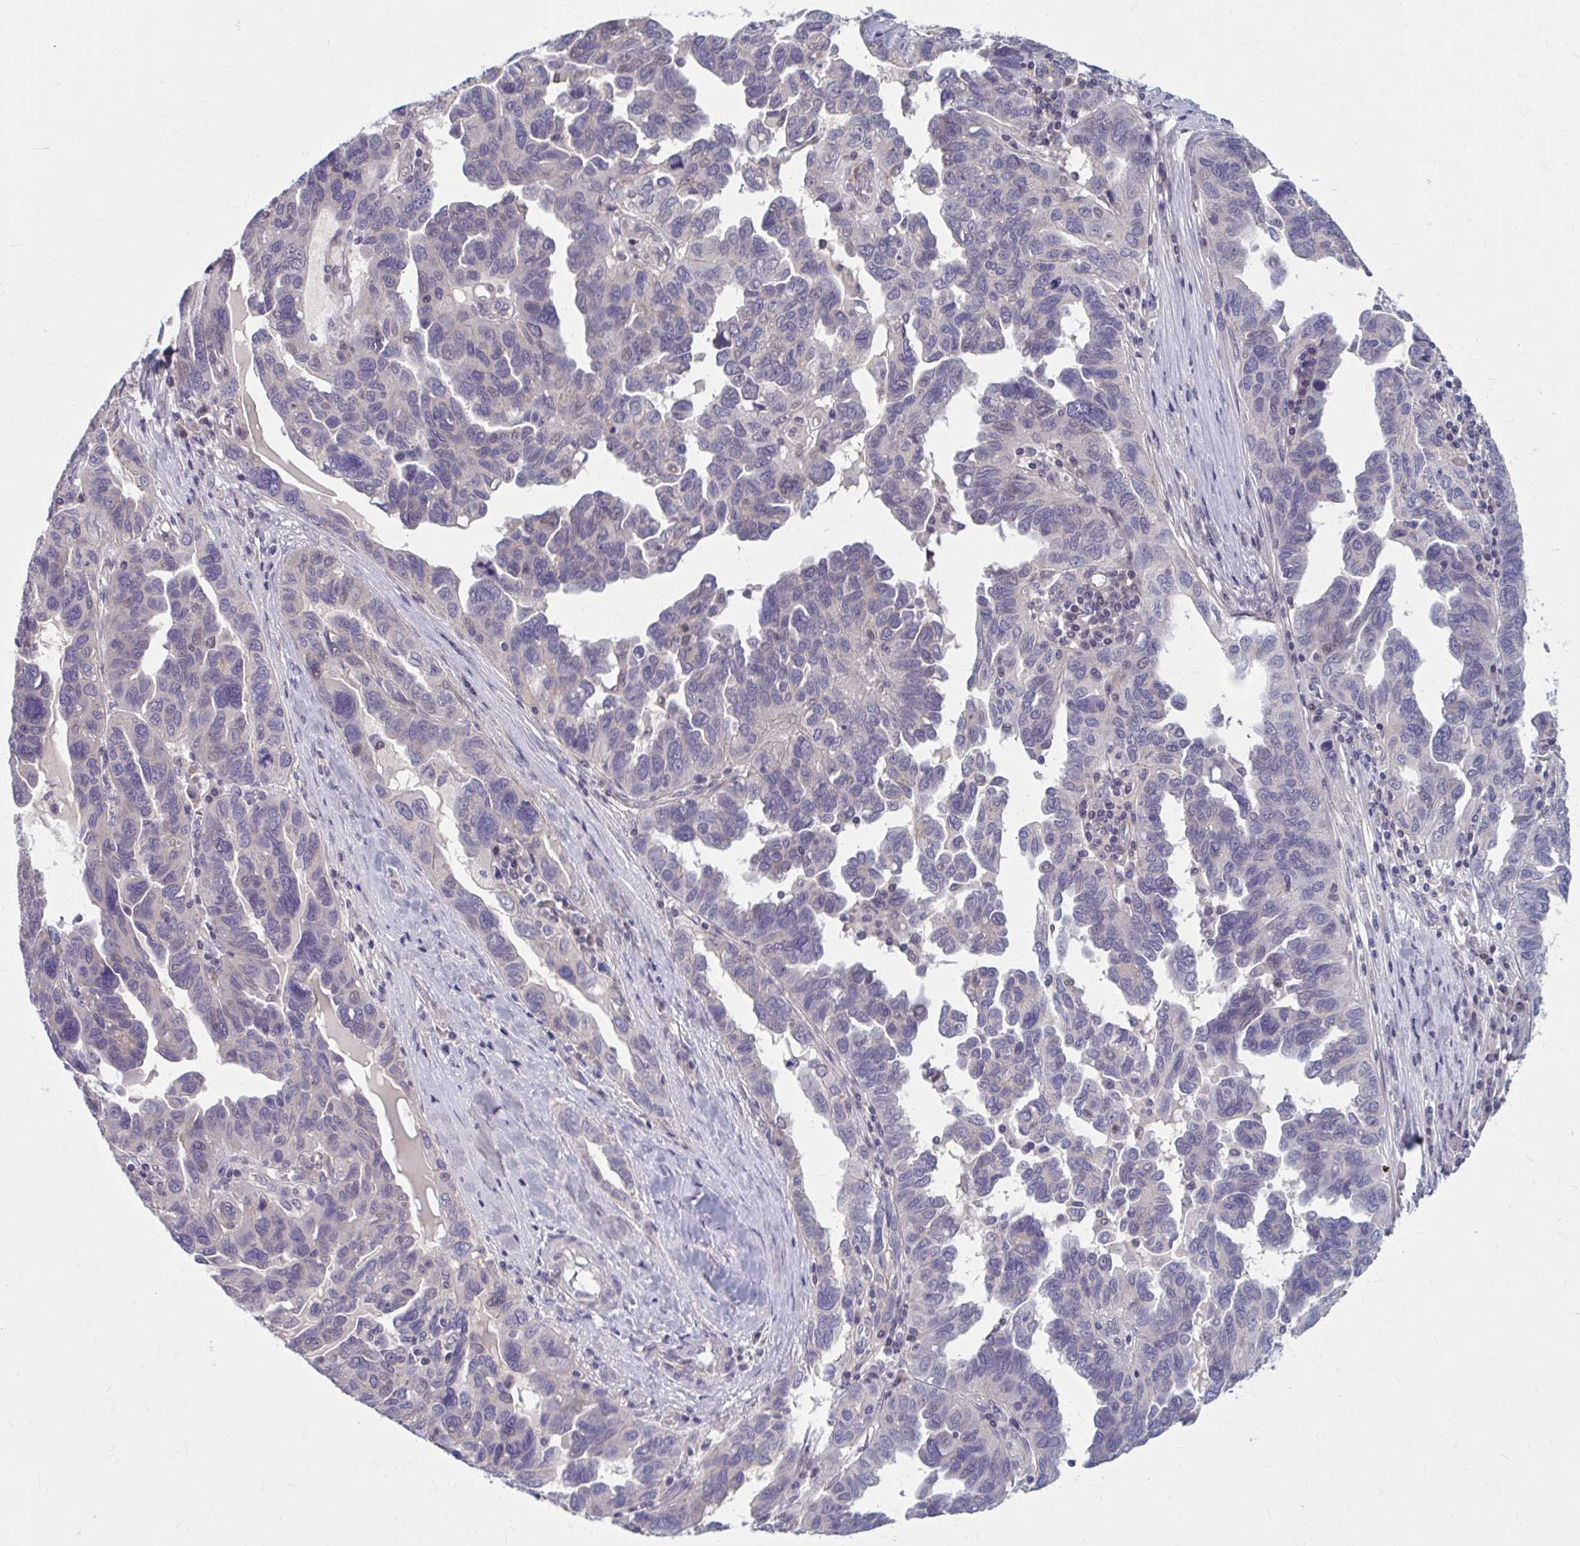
{"staining": {"intensity": "negative", "quantity": "none", "location": "none"}, "tissue": "ovarian cancer", "cell_type": "Tumor cells", "image_type": "cancer", "snomed": [{"axis": "morphology", "description": "Cystadenocarcinoma, serous, NOS"}, {"axis": "topography", "description": "Ovary"}], "caption": "Ovarian cancer (serous cystadenocarcinoma) was stained to show a protein in brown. There is no significant staining in tumor cells. Brightfield microscopy of IHC stained with DAB (3,3'-diaminobenzidine) (brown) and hematoxylin (blue), captured at high magnification.", "gene": "CHST3", "patient": {"sex": "female", "age": 64}}